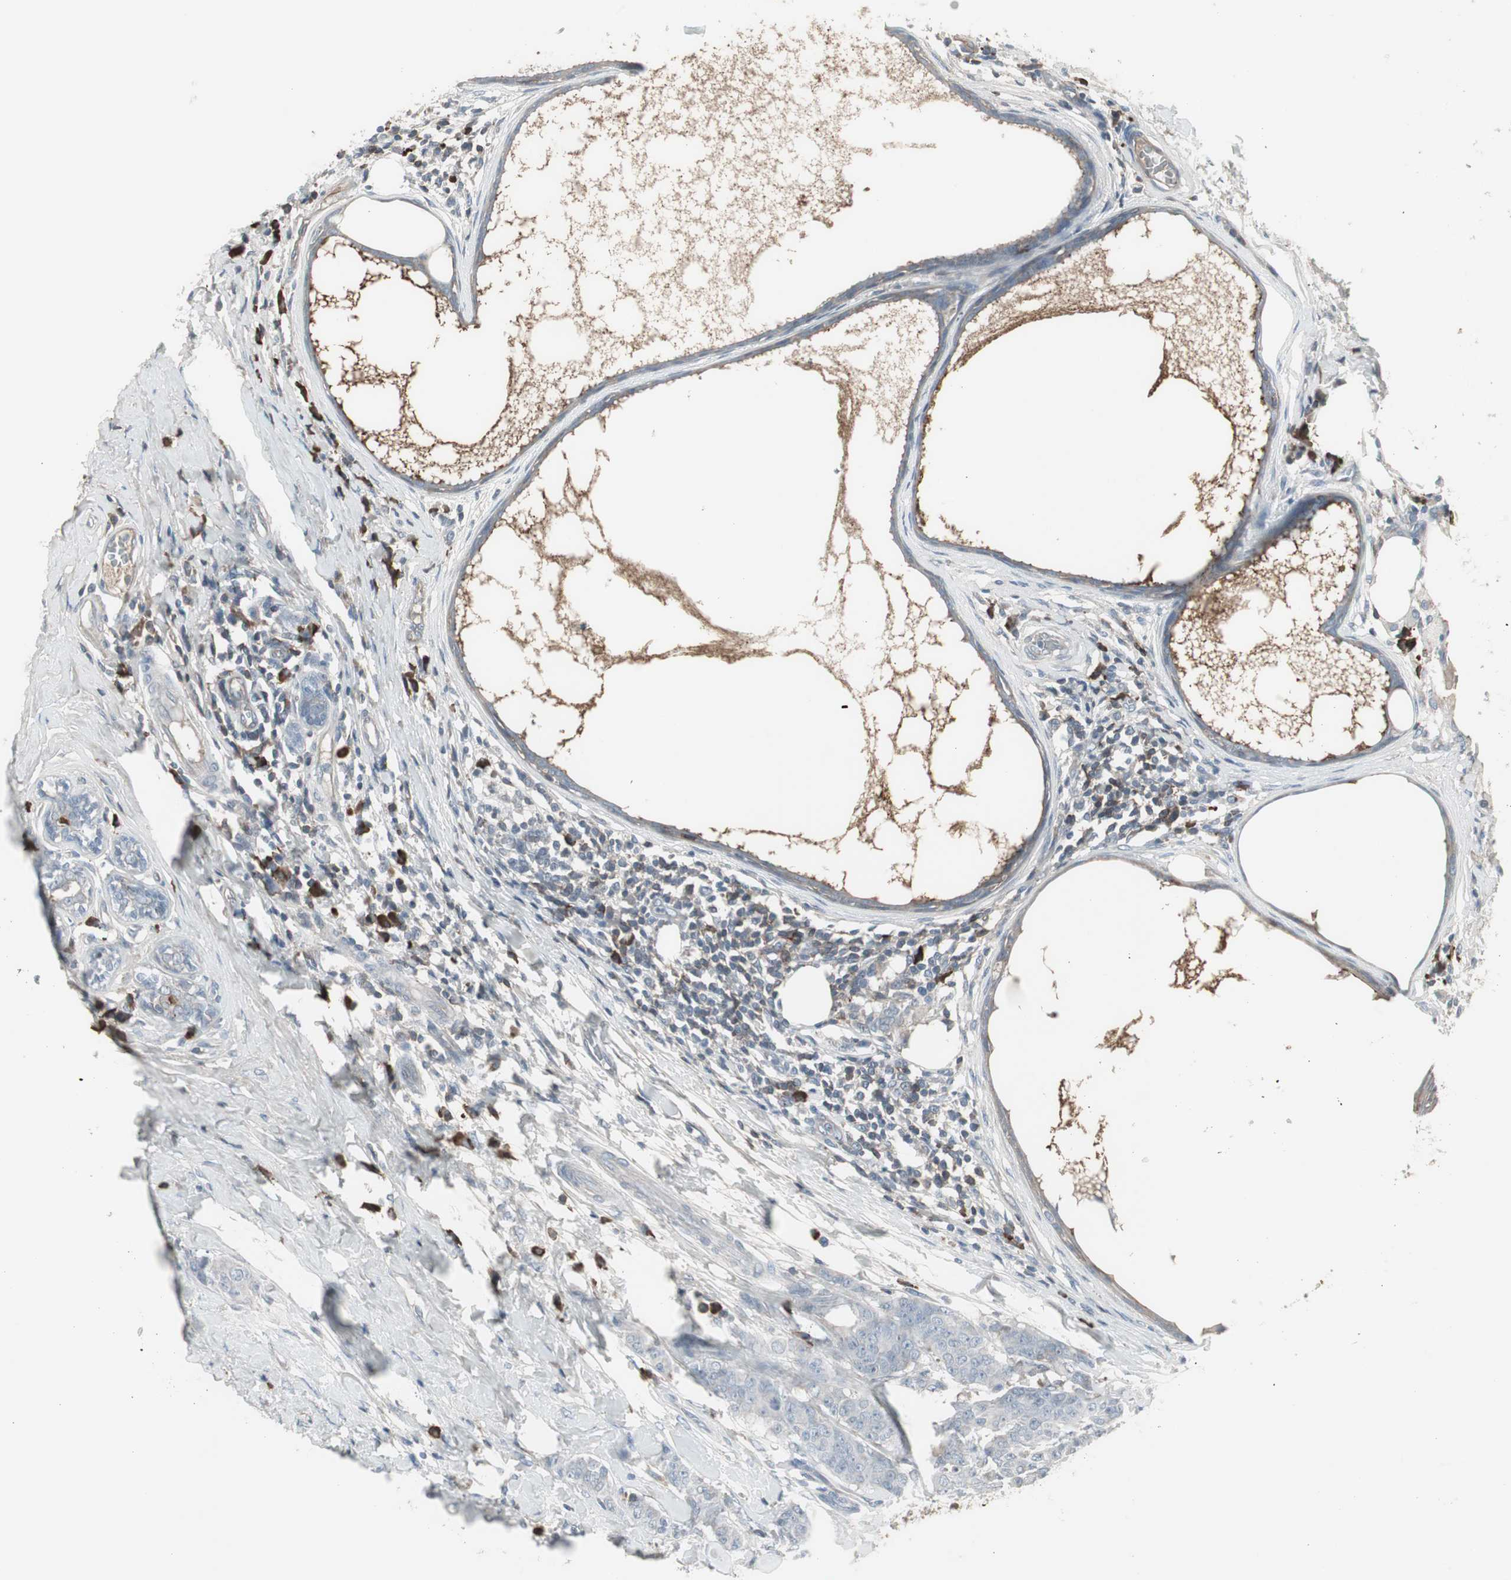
{"staining": {"intensity": "negative", "quantity": "none", "location": "none"}, "tissue": "breast cancer", "cell_type": "Tumor cells", "image_type": "cancer", "snomed": [{"axis": "morphology", "description": "Duct carcinoma"}, {"axis": "topography", "description": "Breast"}], "caption": "This is an immunohistochemistry micrograph of infiltrating ductal carcinoma (breast). There is no positivity in tumor cells.", "gene": "ZSCAN32", "patient": {"sex": "female", "age": 40}}